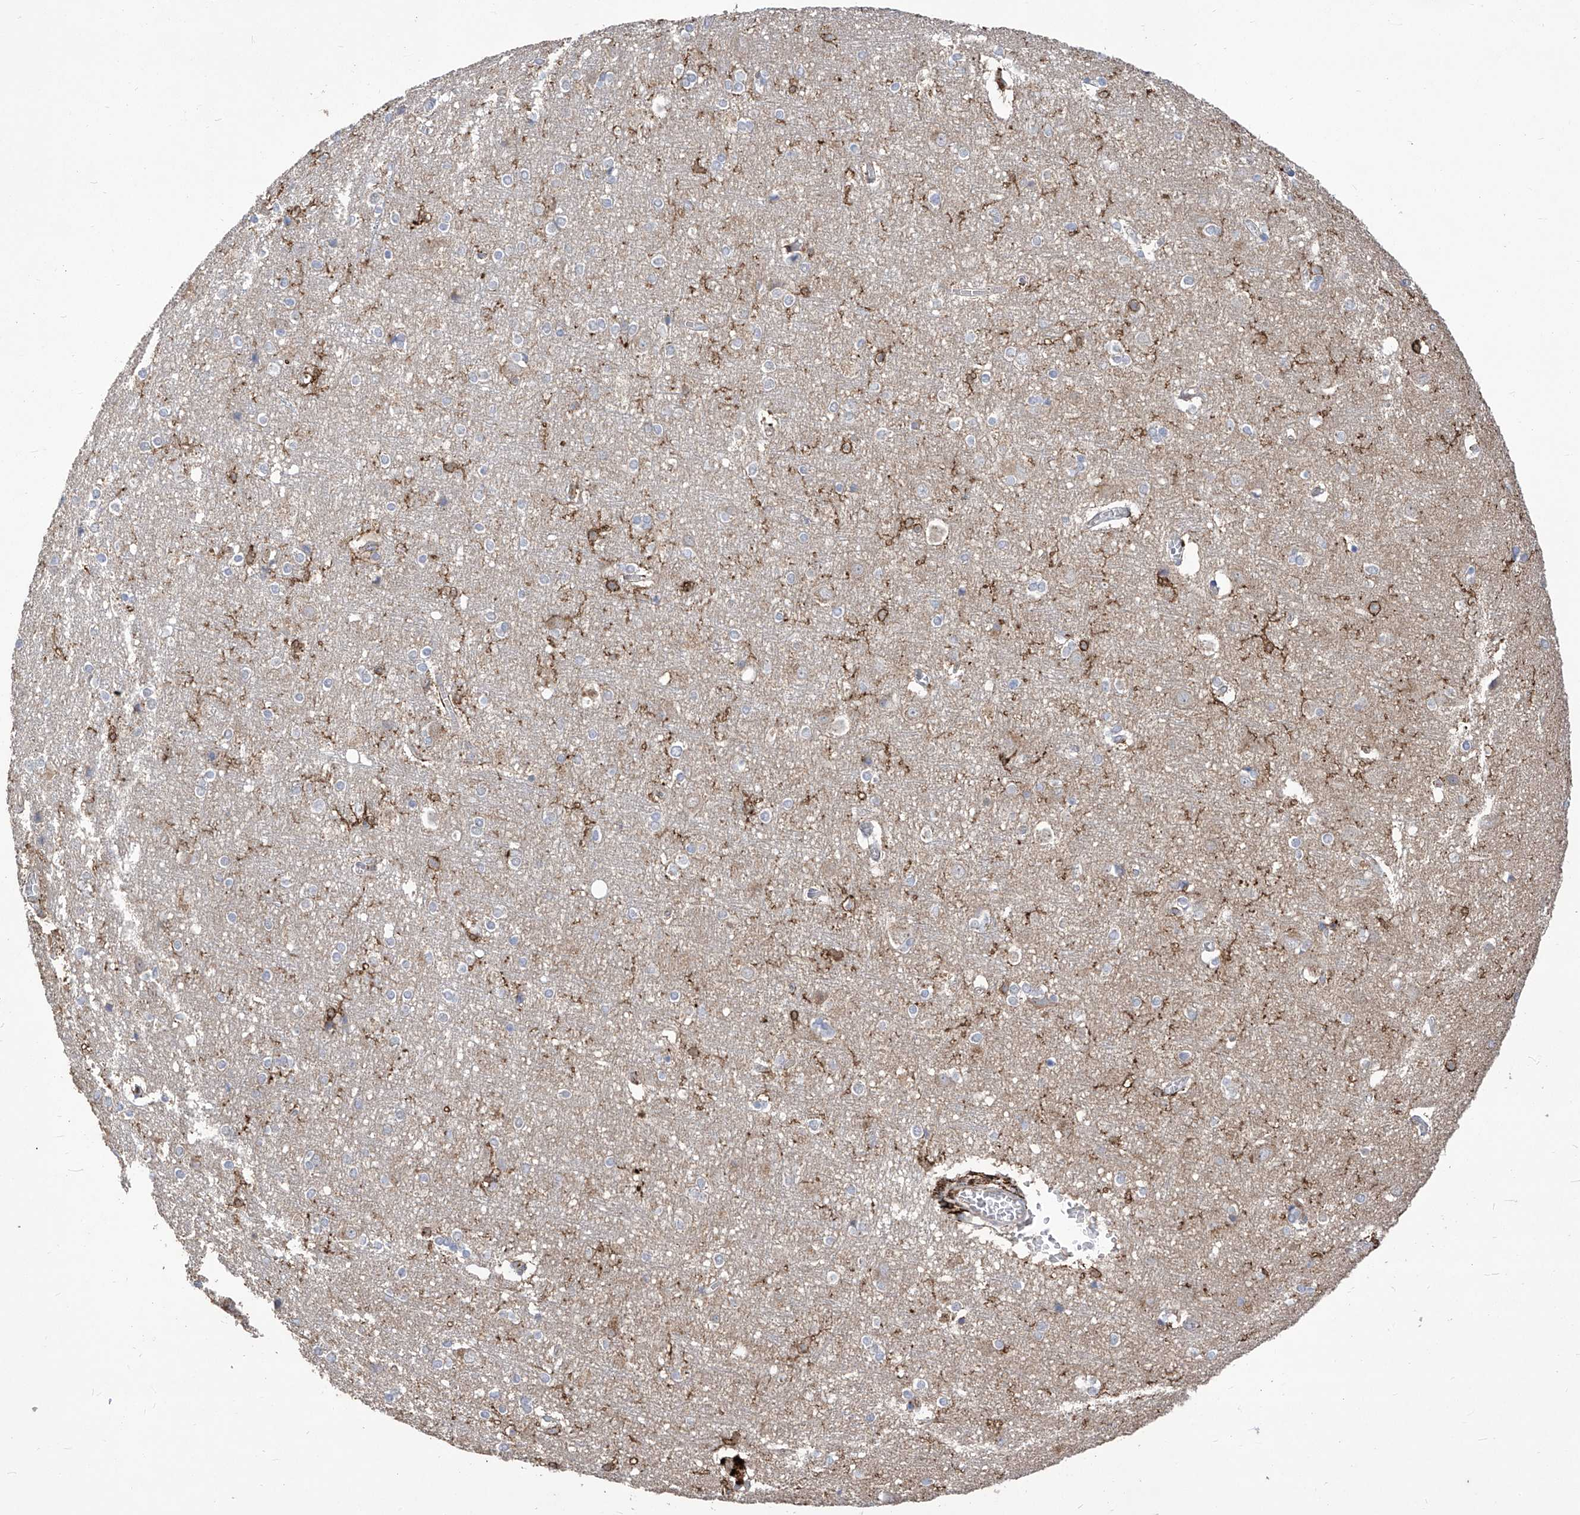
{"staining": {"intensity": "negative", "quantity": "none", "location": "none"}, "tissue": "cerebral cortex", "cell_type": "Endothelial cells", "image_type": "normal", "snomed": [{"axis": "morphology", "description": "Normal tissue, NOS"}, {"axis": "topography", "description": "Cerebral cortex"}], "caption": "Immunohistochemical staining of unremarkable cerebral cortex reveals no significant expression in endothelial cells.", "gene": "TXNIP", "patient": {"sex": "male", "age": 54}}